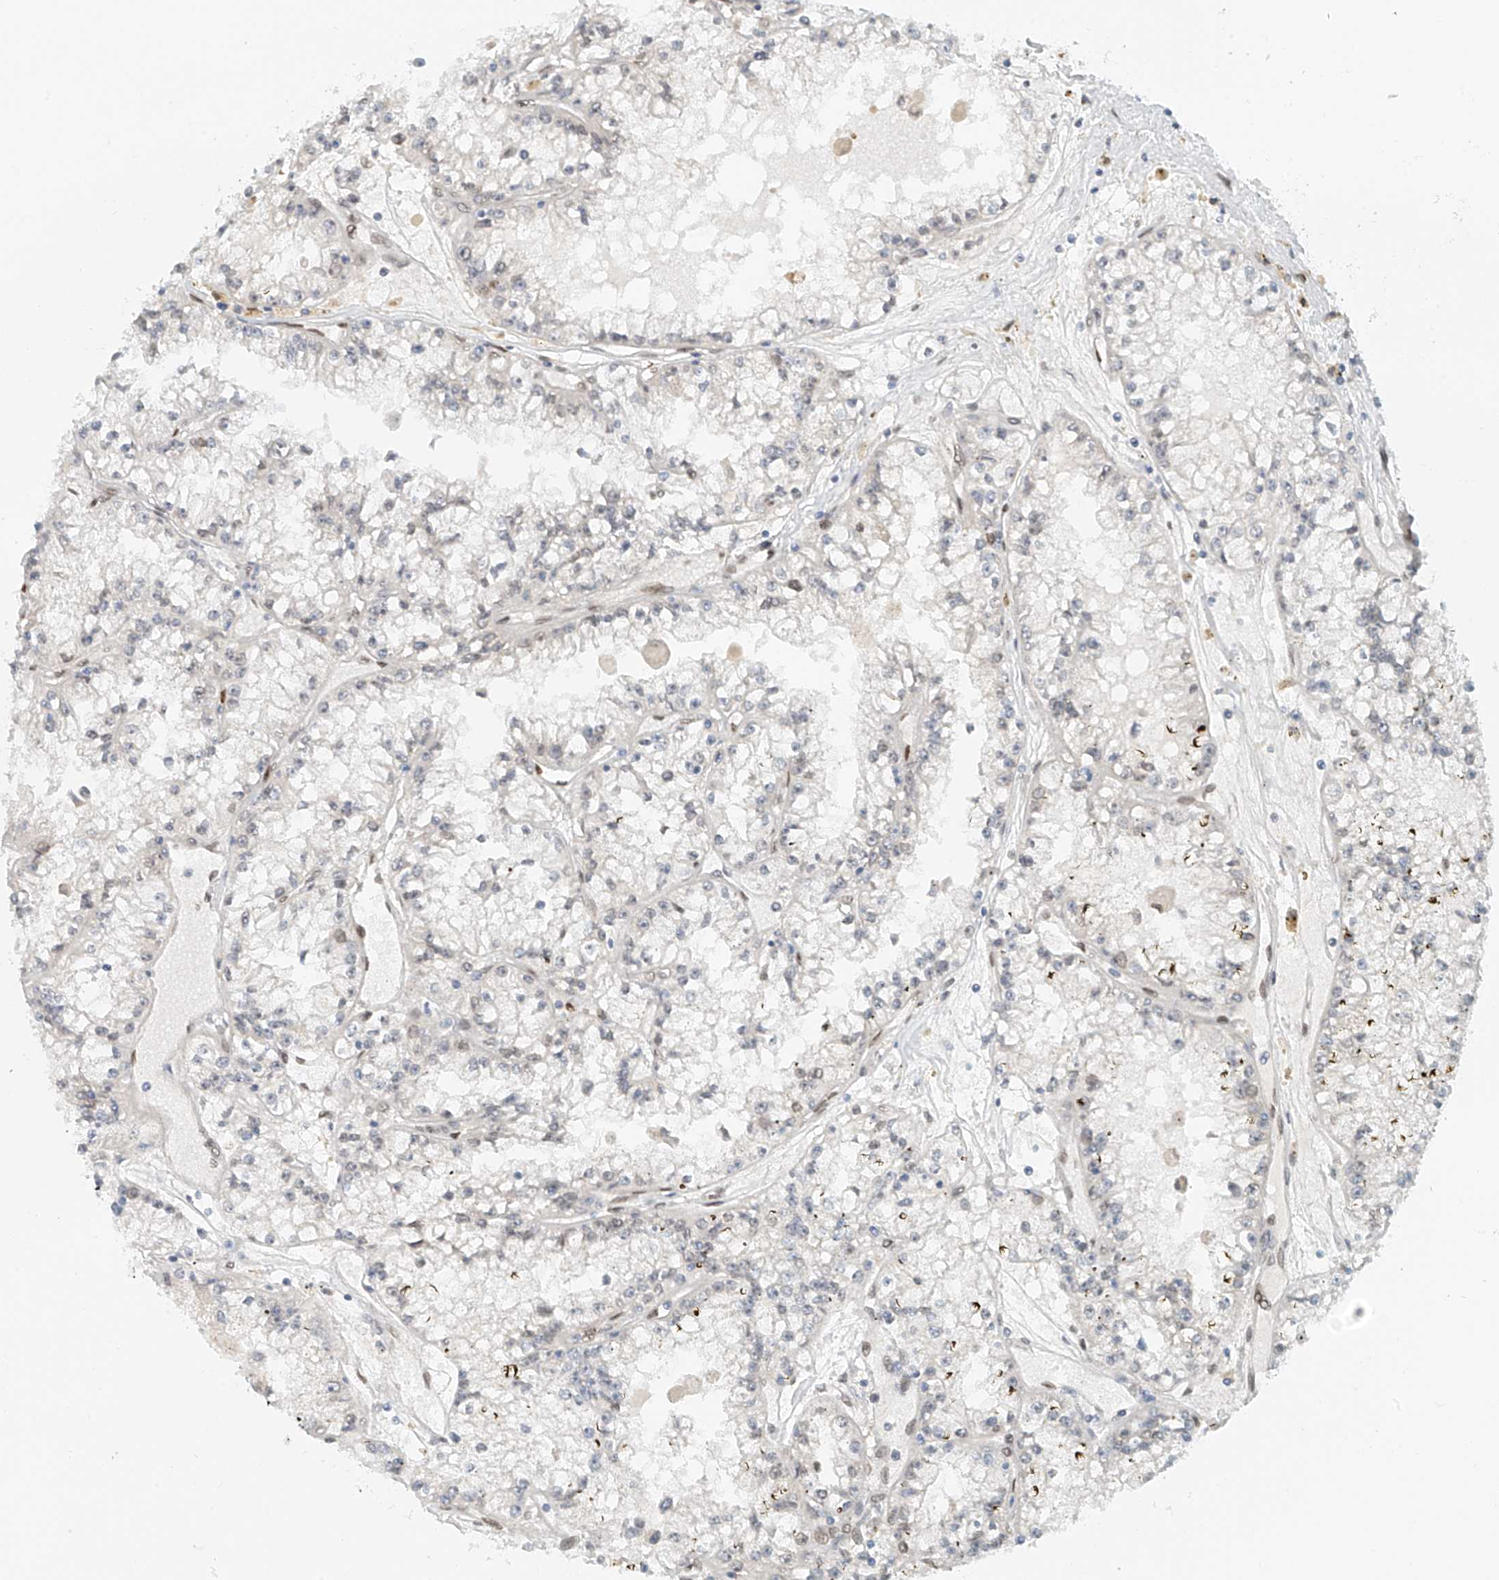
{"staining": {"intensity": "negative", "quantity": "none", "location": "none"}, "tissue": "renal cancer", "cell_type": "Tumor cells", "image_type": "cancer", "snomed": [{"axis": "morphology", "description": "Adenocarcinoma, NOS"}, {"axis": "topography", "description": "Kidney"}], "caption": "Tumor cells show no significant staining in renal cancer (adenocarcinoma). The staining was performed using DAB to visualize the protein expression in brown, while the nuclei were stained in blue with hematoxylin (Magnification: 20x).", "gene": "STARD9", "patient": {"sex": "male", "age": 56}}